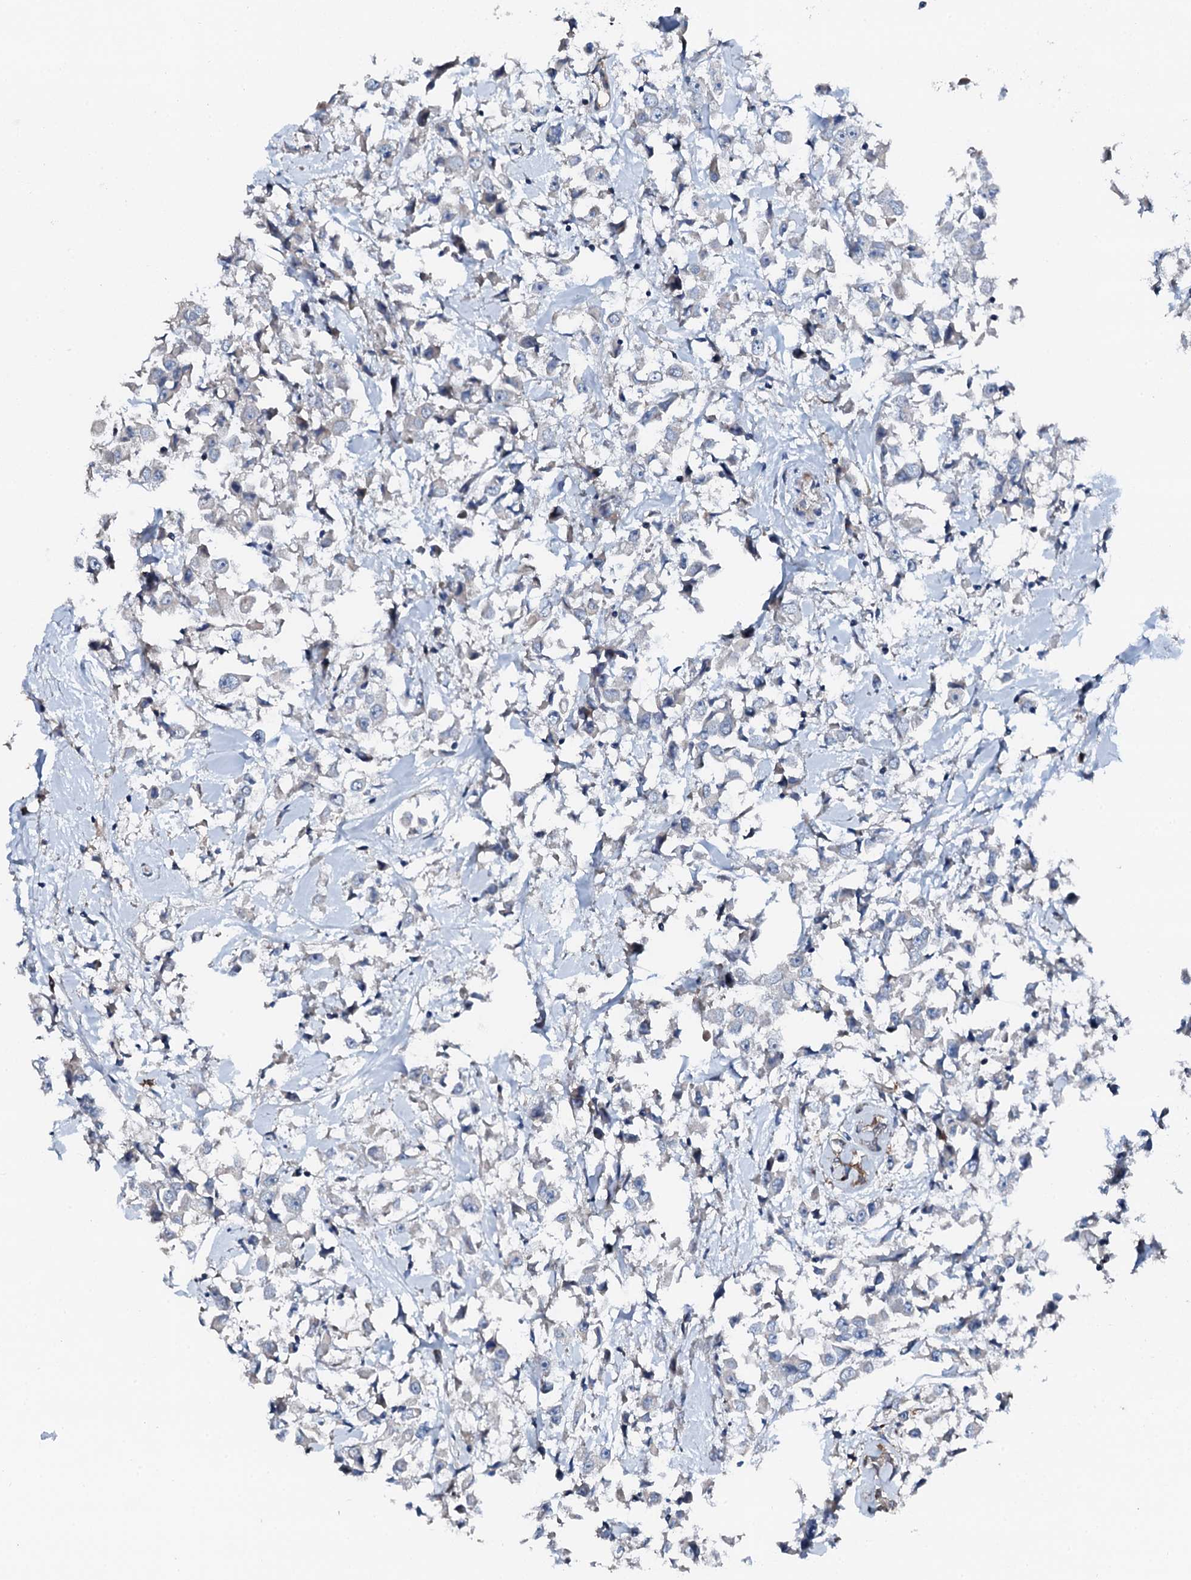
{"staining": {"intensity": "negative", "quantity": "none", "location": "none"}, "tissue": "breast cancer", "cell_type": "Tumor cells", "image_type": "cancer", "snomed": [{"axis": "morphology", "description": "Duct carcinoma"}, {"axis": "topography", "description": "Breast"}], "caption": "DAB immunohistochemical staining of human breast infiltrating ductal carcinoma displays no significant expression in tumor cells.", "gene": "GFOD2", "patient": {"sex": "female", "age": 61}}